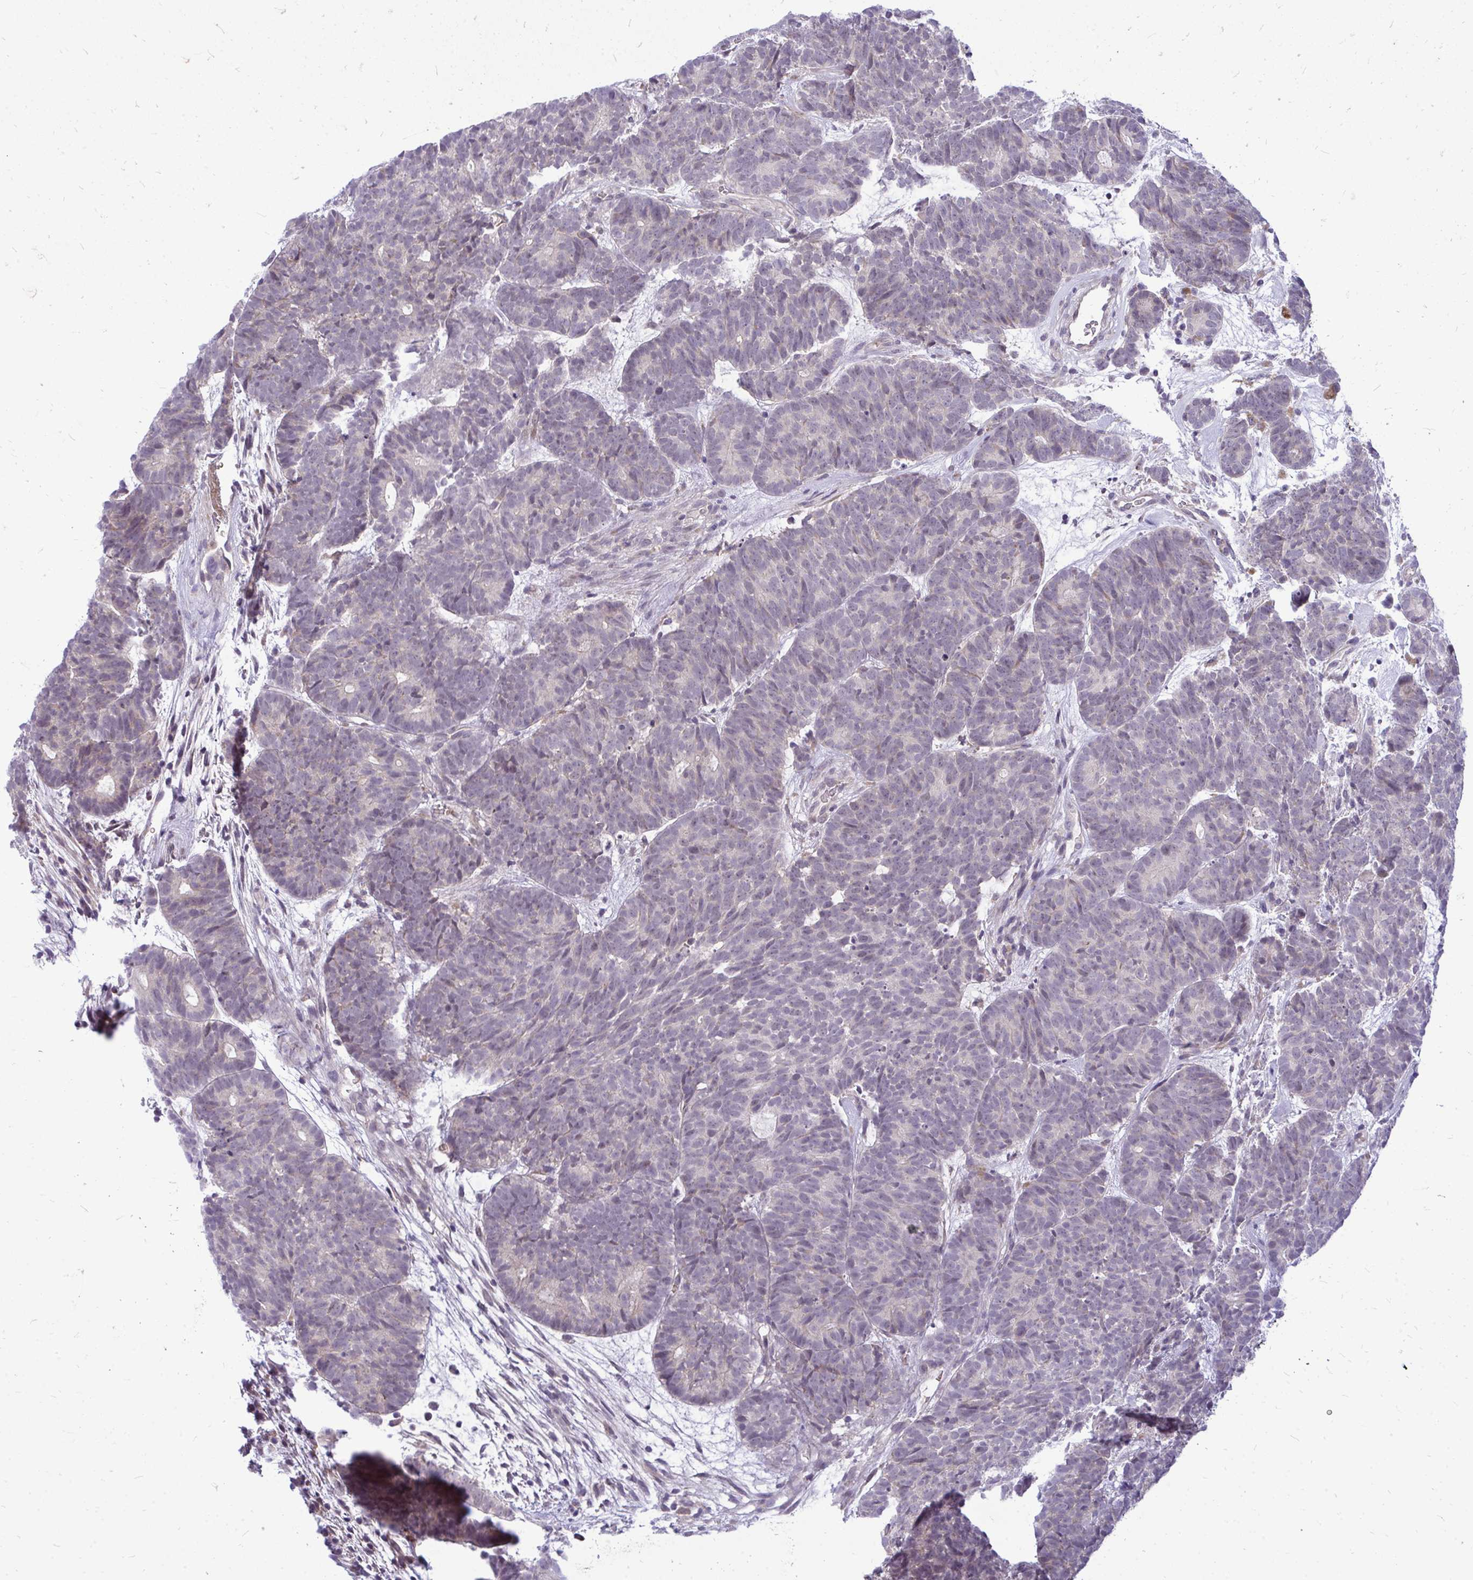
{"staining": {"intensity": "negative", "quantity": "none", "location": "none"}, "tissue": "head and neck cancer", "cell_type": "Tumor cells", "image_type": "cancer", "snomed": [{"axis": "morphology", "description": "Adenocarcinoma, NOS"}, {"axis": "topography", "description": "Head-Neck"}], "caption": "Protein analysis of head and neck cancer reveals no significant expression in tumor cells.", "gene": "ZSCAN25", "patient": {"sex": "female", "age": 81}}